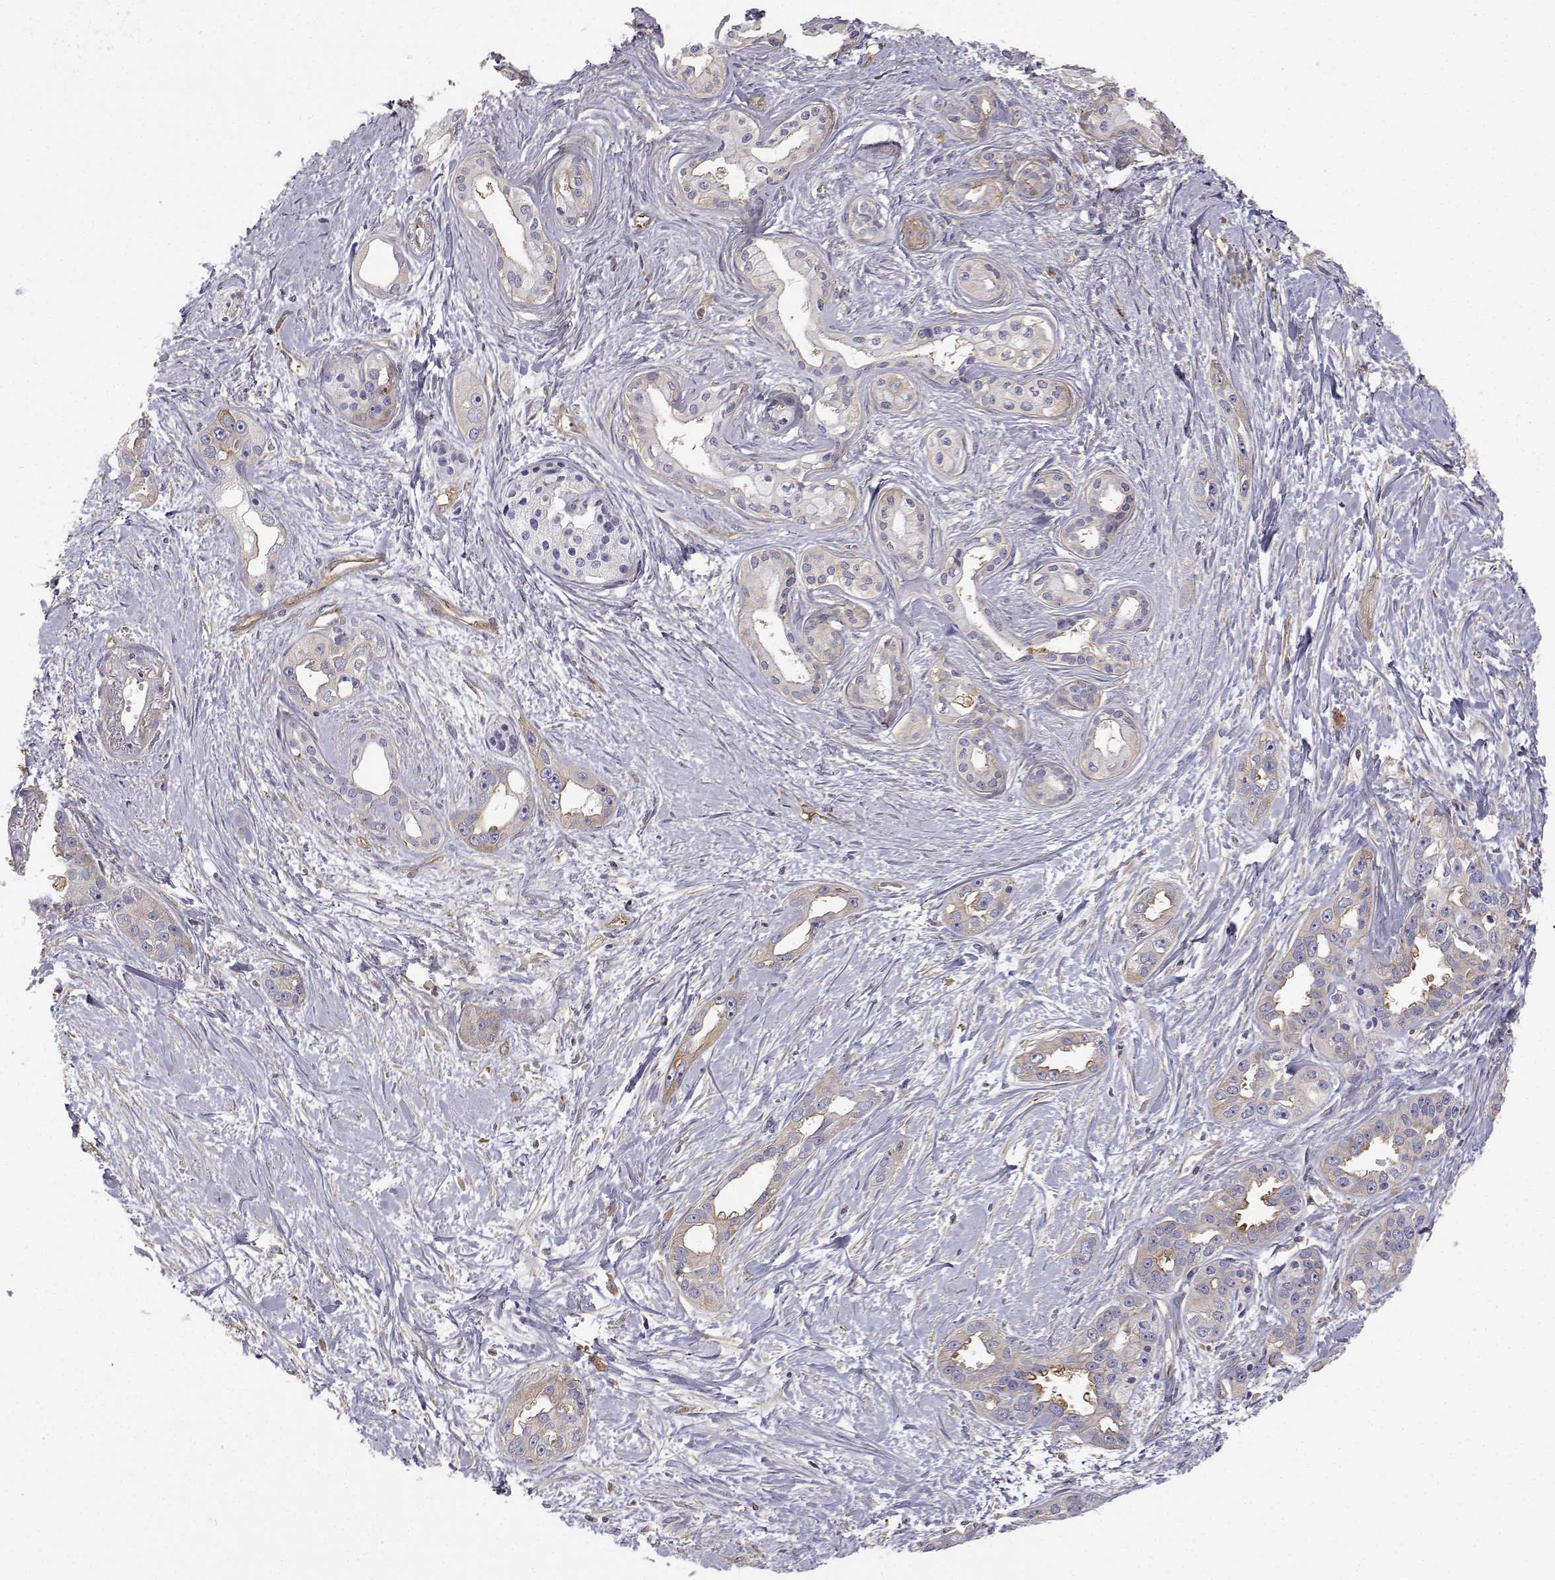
{"staining": {"intensity": "weak", "quantity": "<25%", "location": "cytoplasmic/membranous"}, "tissue": "pancreatic cancer", "cell_type": "Tumor cells", "image_type": "cancer", "snomed": [{"axis": "morphology", "description": "Adenocarcinoma, NOS"}, {"axis": "topography", "description": "Pancreas"}], "caption": "DAB immunohistochemical staining of human pancreatic adenocarcinoma demonstrates no significant staining in tumor cells. (Brightfield microscopy of DAB (3,3'-diaminobenzidine) IHC at high magnification).", "gene": "MYH9", "patient": {"sex": "female", "age": 50}}